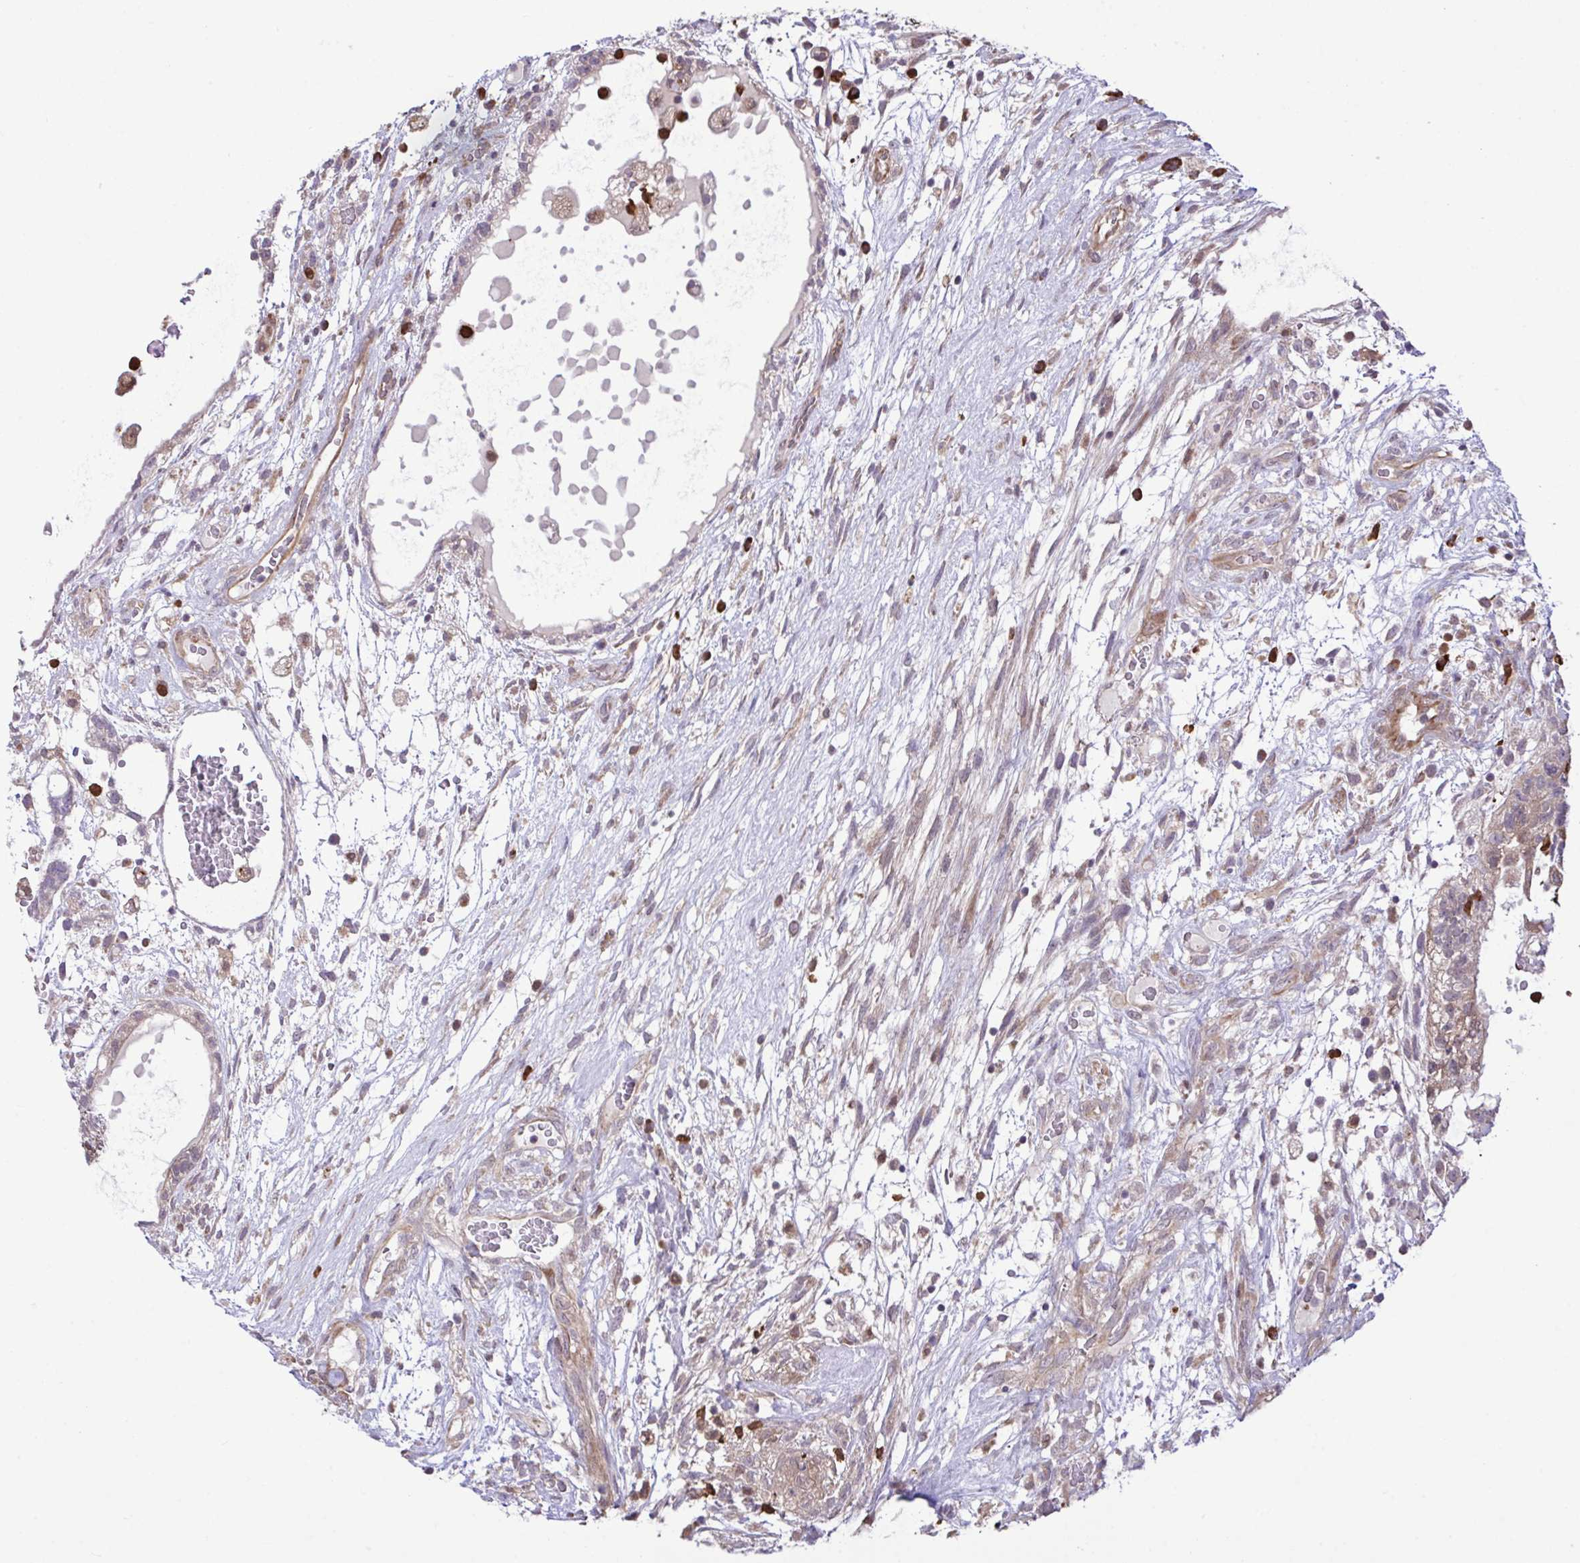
{"staining": {"intensity": "weak", "quantity": "25%-75%", "location": "cytoplasmic/membranous"}, "tissue": "testis cancer", "cell_type": "Tumor cells", "image_type": "cancer", "snomed": [{"axis": "morphology", "description": "Carcinoma, Embryonal, NOS"}, {"axis": "topography", "description": "Testis"}], "caption": "An image showing weak cytoplasmic/membranous staining in approximately 25%-75% of tumor cells in testis cancer (embryonal carcinoma), as visualized by brown immunohistochemical staining.", "gene": "CMPK1", "patient": {"sex": "male", "age": 32}}